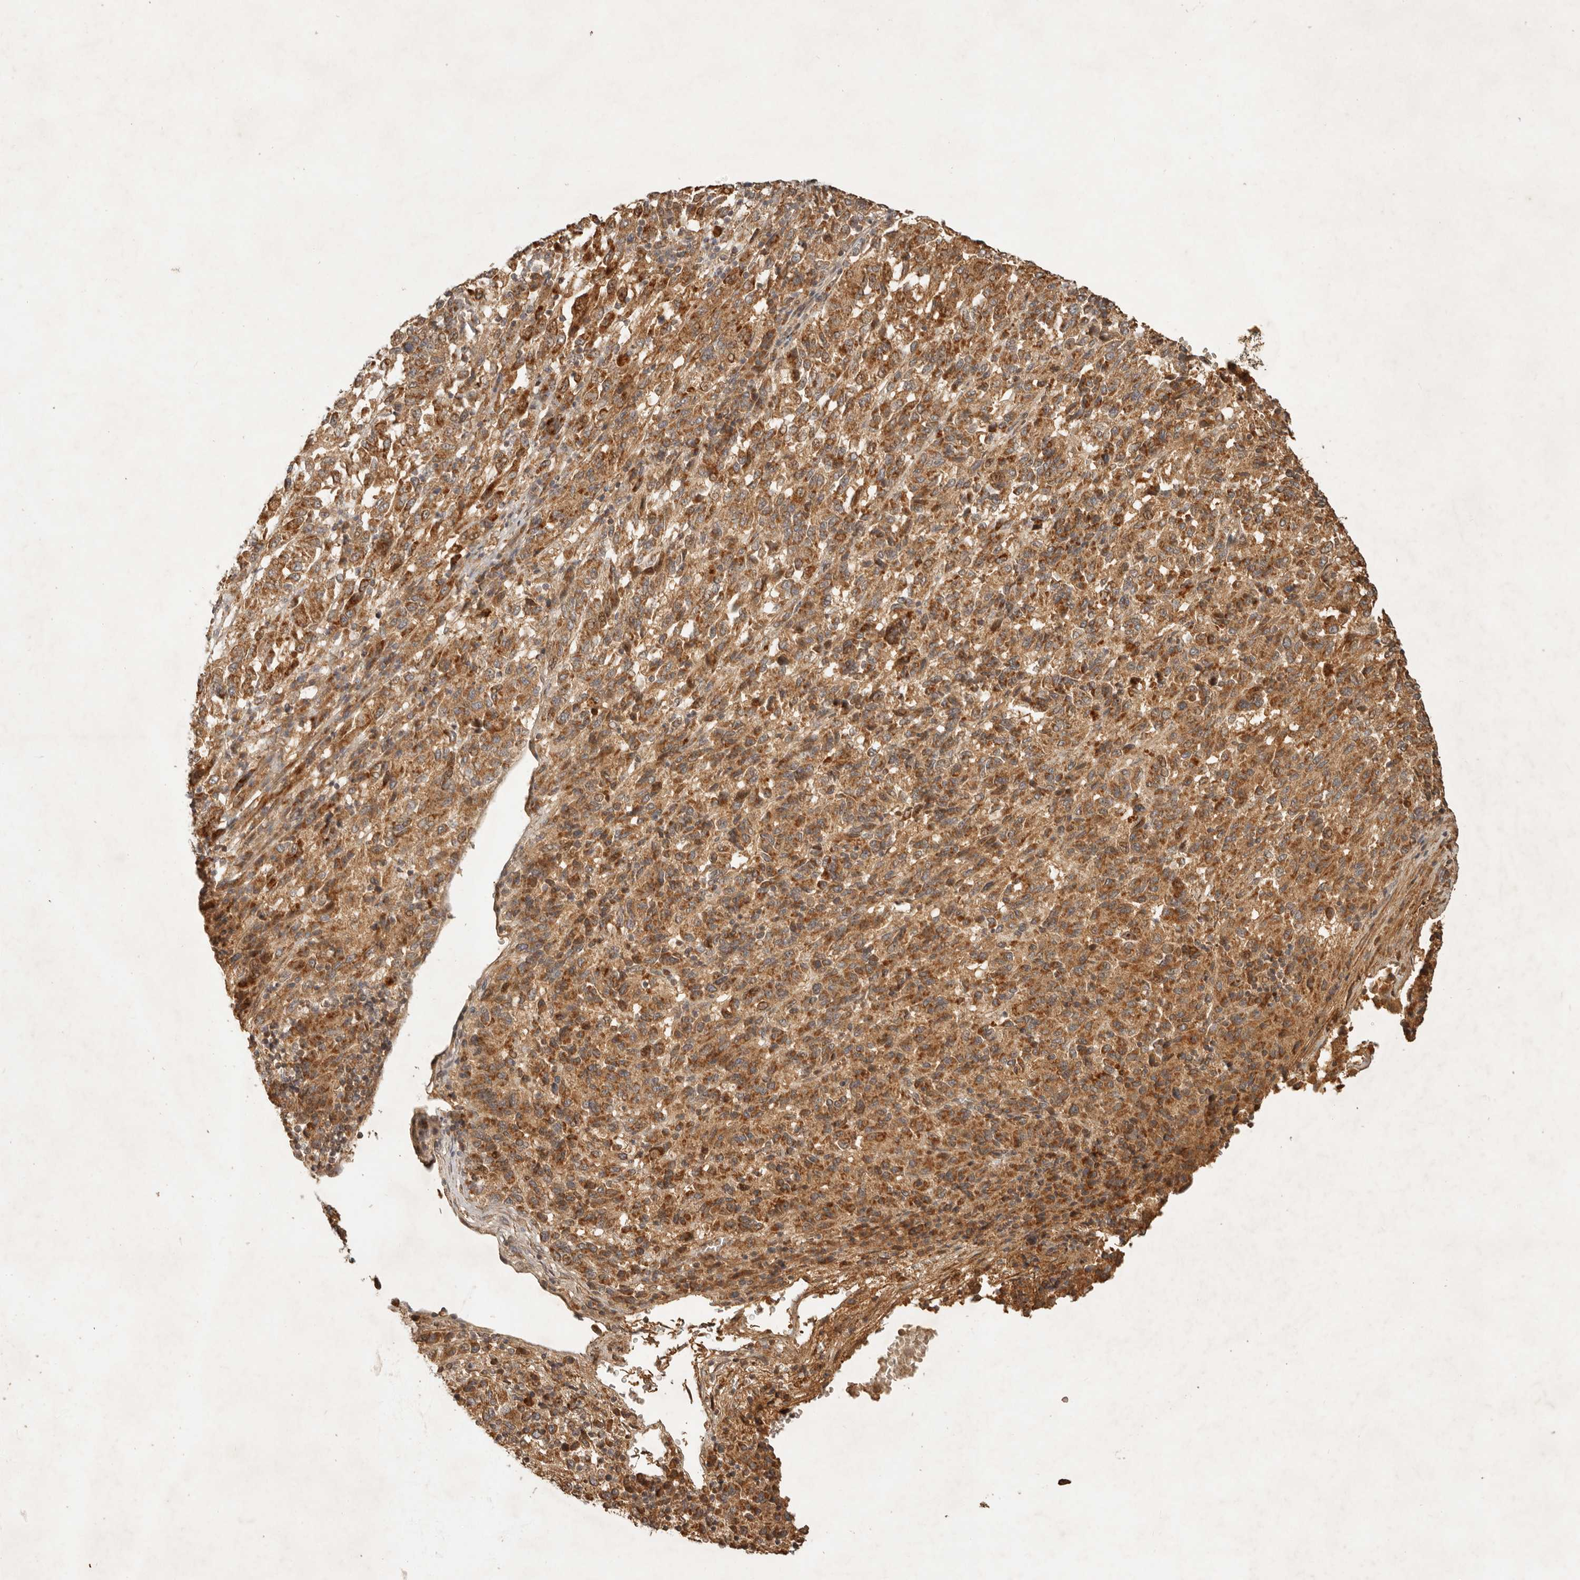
{"staining": {"intensity": "moderate", "quantity": ">75%", "location": "cytoplasmic/membranous"}, "tissue": "melanoma", "cell_type": "Tumor cells", "image_type": "cancer", "snomed": [{"axis": "morphology", "description": "Malignant melanoma, Metastatic site"}, {"axis": "topography", "description": "Lung"}], "caption": "Immunohistochemical staining of melanoma displays medium levels of moderate cytoplasmic/membranous protein staining in about >75% of tumor cells. (DAB (3,3'-diaminobenzidine) = brown stain, brightfield microscopy at high magnification).", "gene": "CLEC4C", "patient": {"sex": "male", "age": 64}}